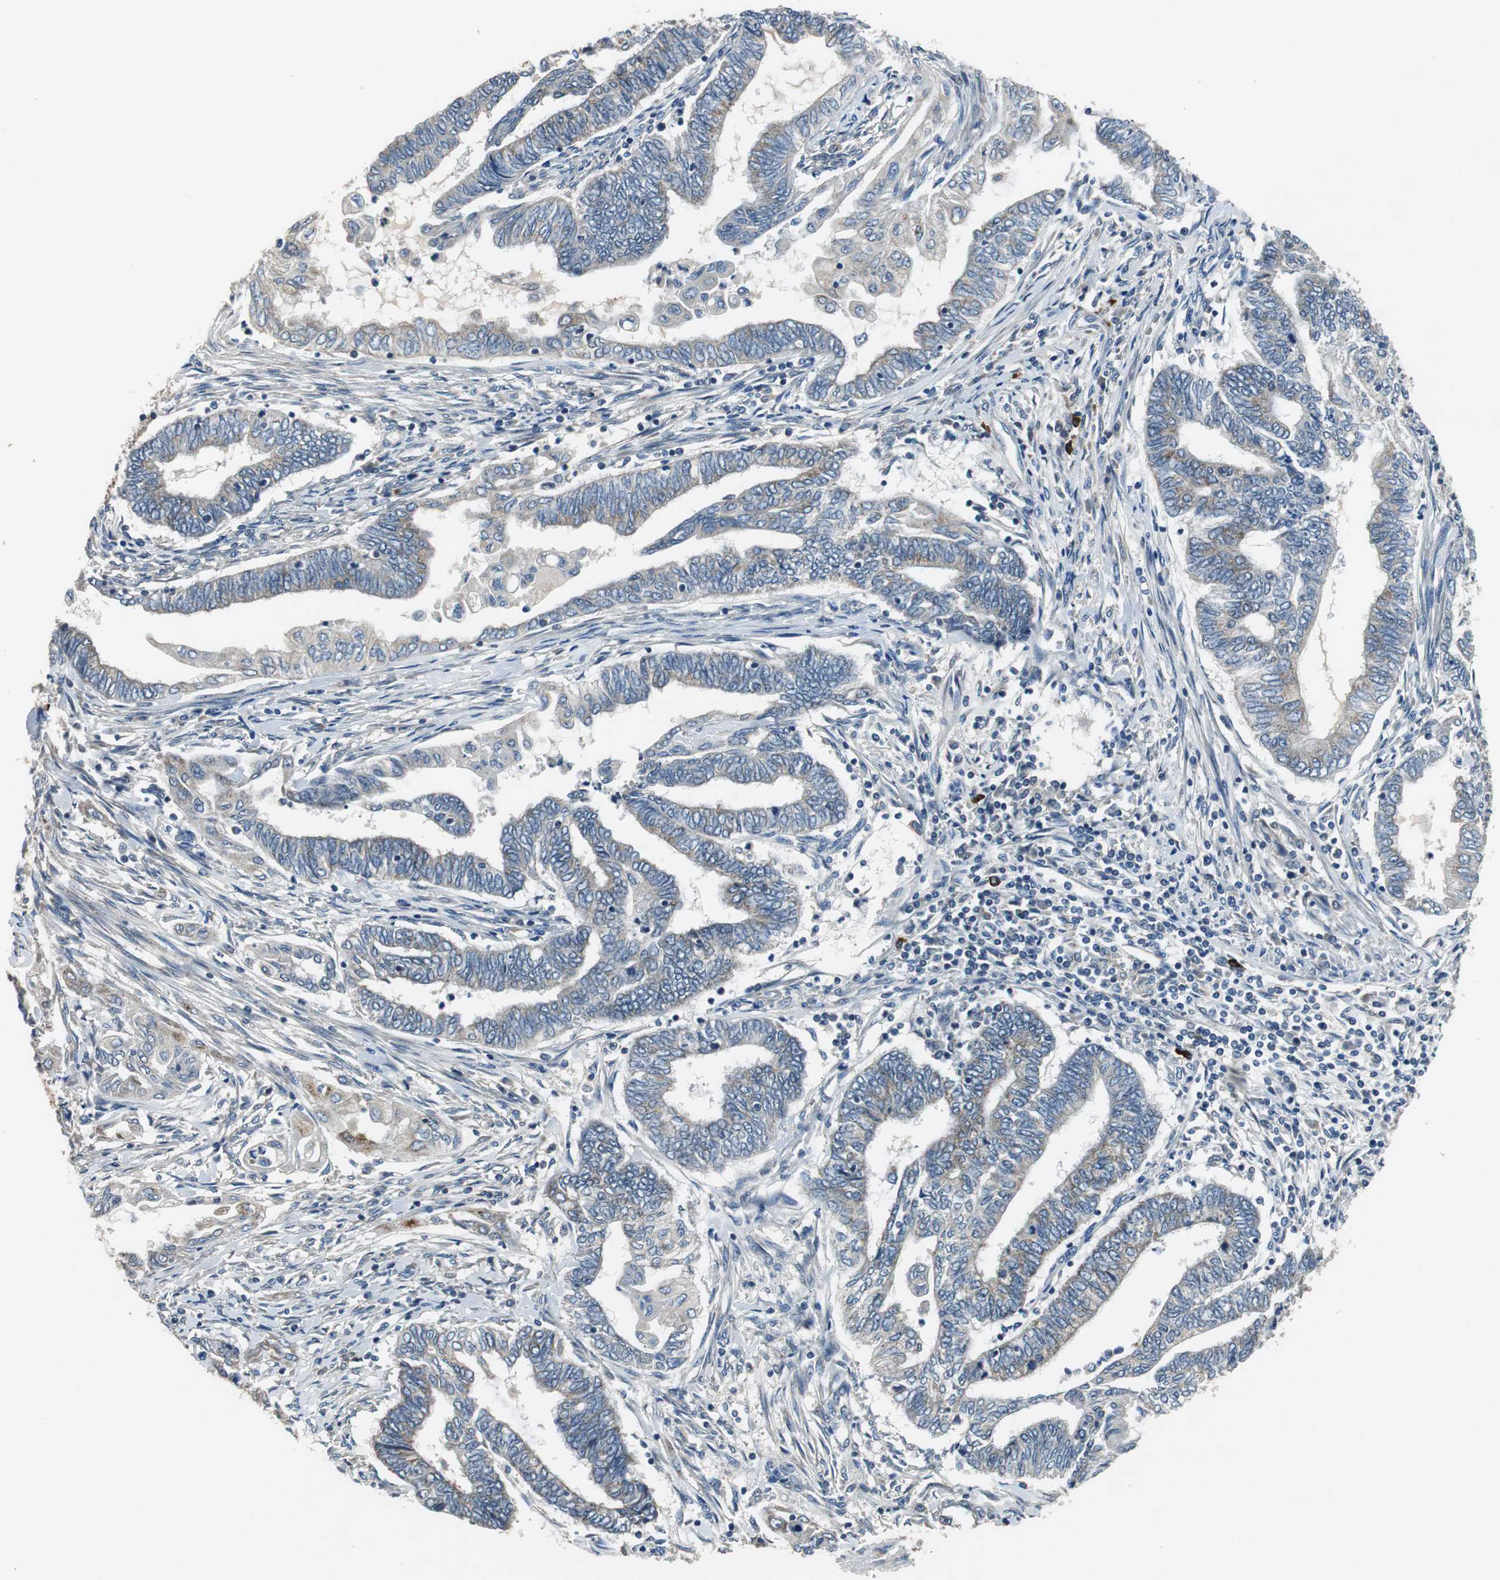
{"staining": {"intensity": "weak", "quantity": "<25%", "location": "cytoplasmic/membranous"}, "tissue": "endometrial cancer", "cell_type": "Tumor cells", "image_type": "cancer", "snomed": [{"axis": "morphology", "description": "Adenocarcinoma, NOS"}, {"axis": "topography", "description": "Uterus"}, {"axis": "topography", "description": "Endometrium"}], "caption": "Tumor cells are negative for protein expression in human endometrial adenocarcinoma.", "gene": "MTIF2", "patient": {"sex": "female", "age": 70}}